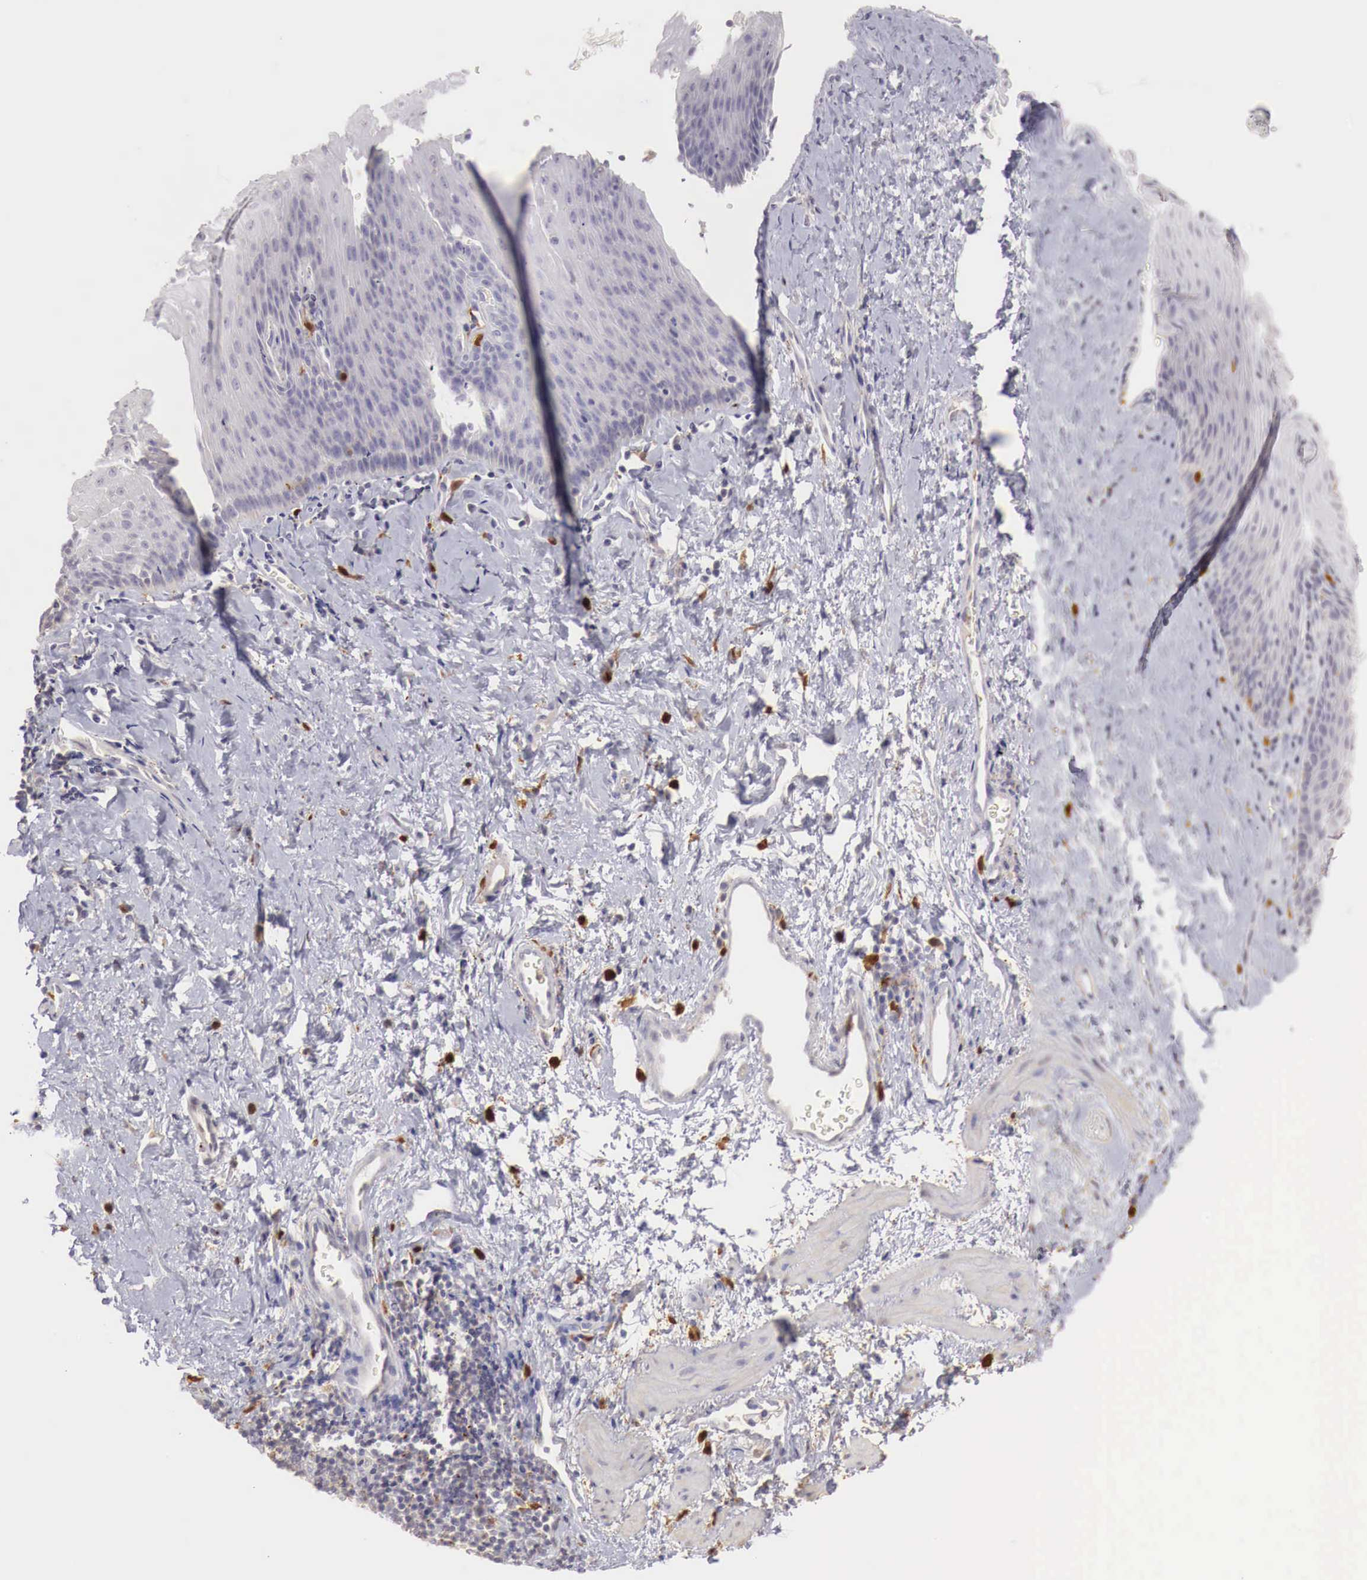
{"staining": {"intensity": "negative", "quantity": "none", "location": "none"}, "tissue": "esophagus", "cell_type": "Squamous epithelial cells", "image_type": "normal", "snomed": [{"axis": "morphology", "description": "Normal tissue, NOS"}, {"axis": "topography", "description": "Esophagus"}], "caption": "Normal esophagus was stained to show a protein in brown. There is no significant staining in squamous epithelial cells.", "gene": "RENBP", "patient": {"sex": "female", "age": 61}}